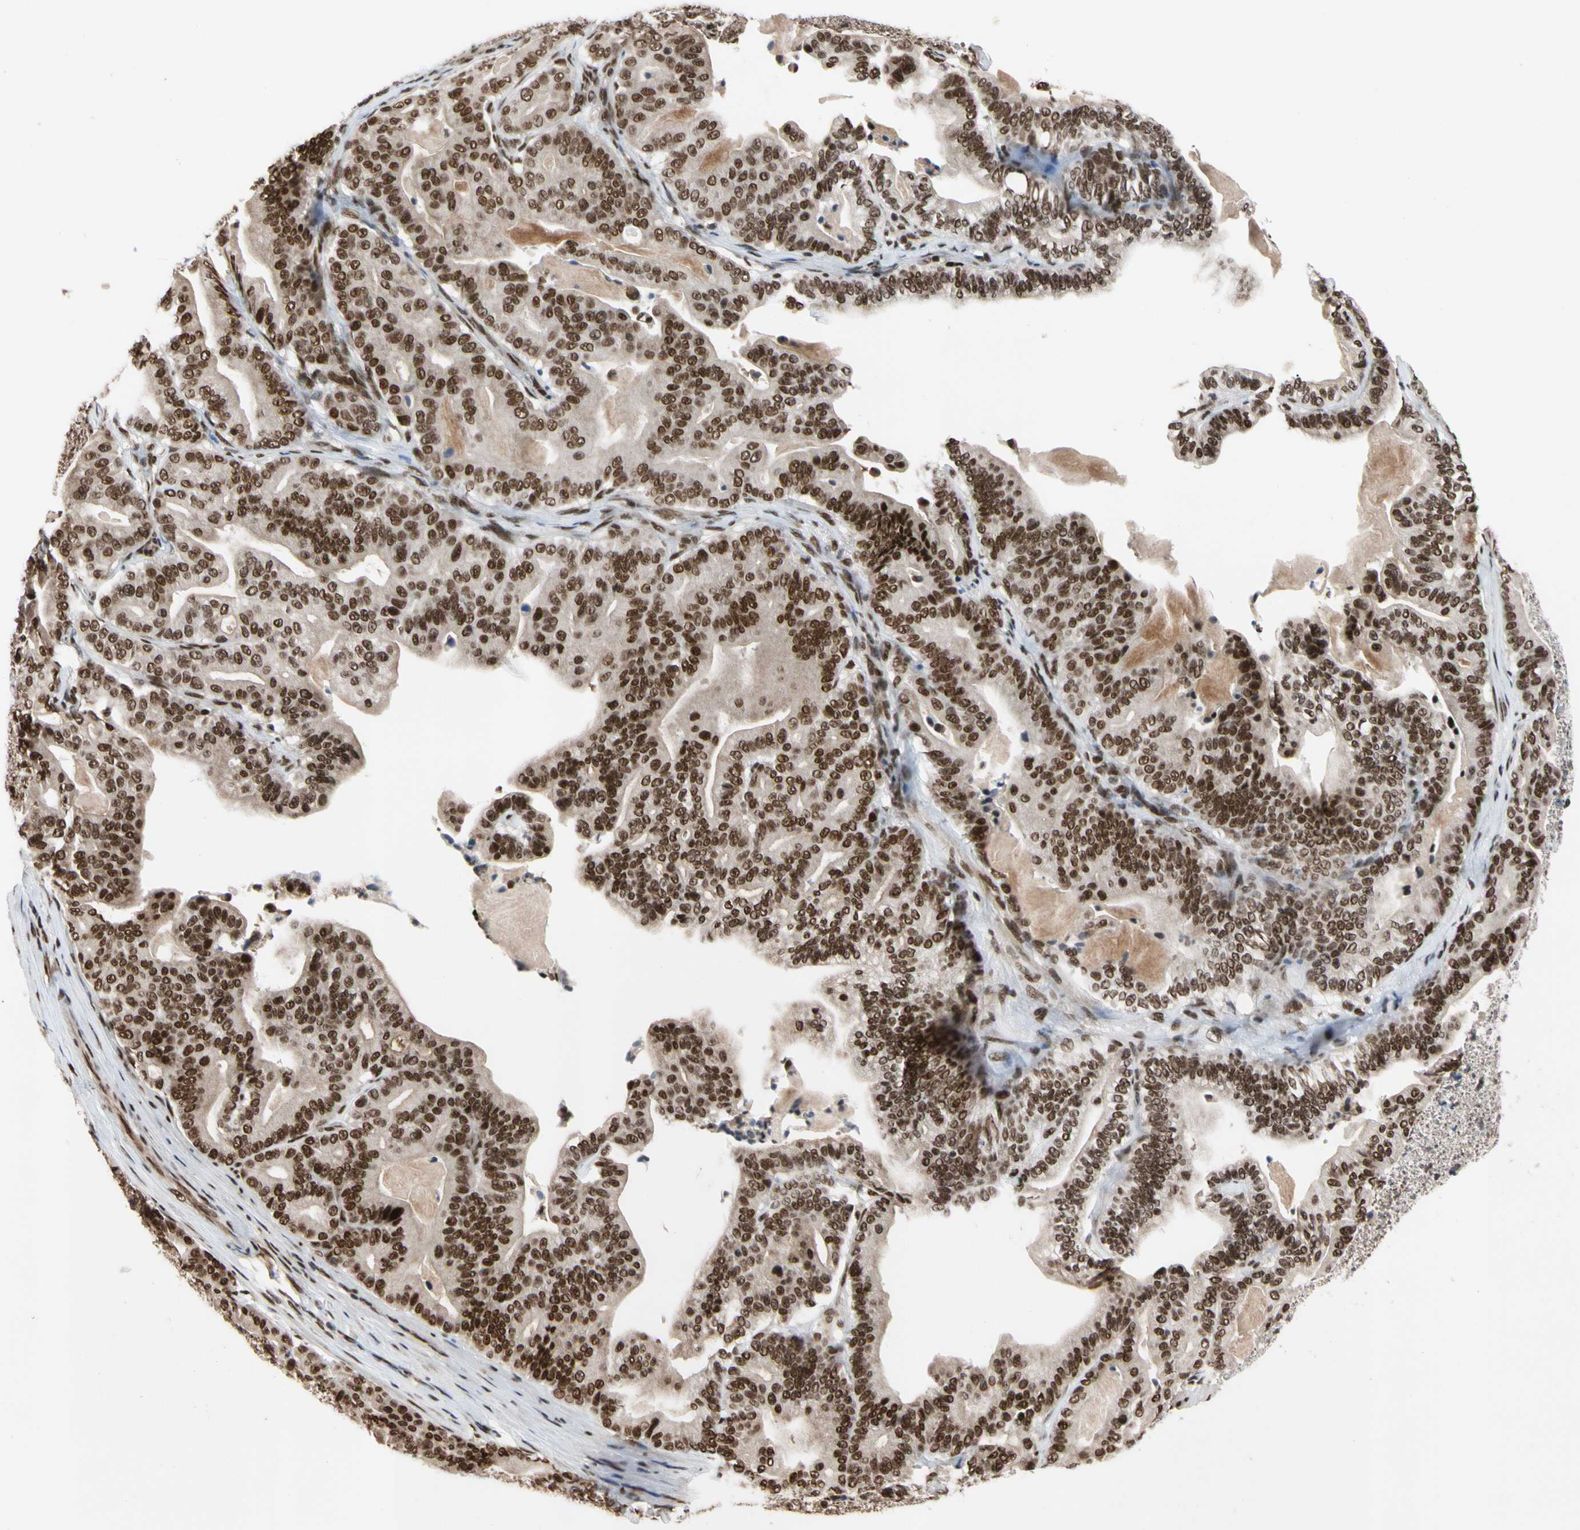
{"staining": {"intensity": "strong", "quantity": ">75%", "location": "nuclear"}, "tissue": "pancreatic cancer", "cell_type": "Tumor cells", "image_type": "cancer", "snomed": [{"axis": "morphology", "description": "Adenocarcinoma, NOS"}, {"axis": "topography", "description": "Pancreas"}], "caption": "This photomicrograph demonstrates pancreatic cancer (adenocarcinoma) stained with immunohistochemistry to label a protein in brown. The nuclear of tumor cells show strong positivity for the protein. Nuclei are counter-stained blue.", "gene": "FAM98B", "patient": {"sex": "male", "age": 63}}